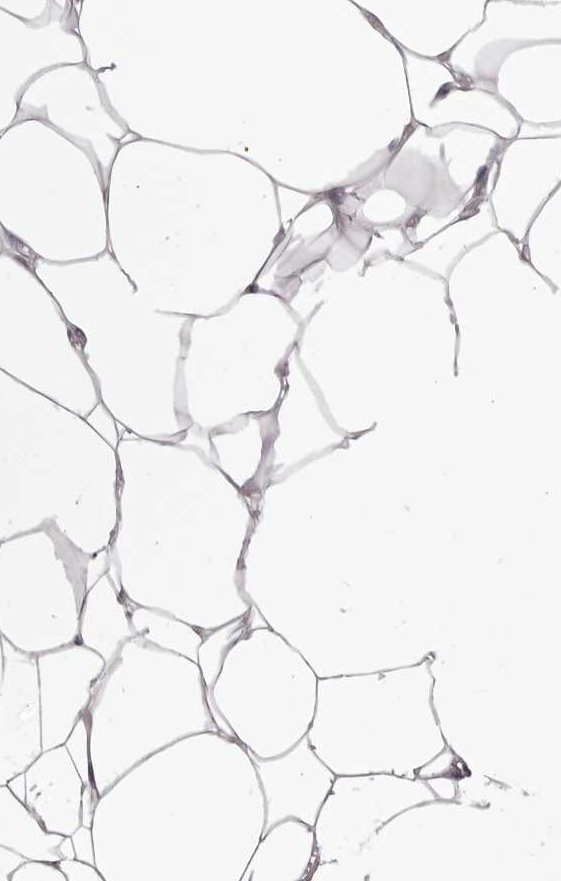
{"staining": {"intensity": "negative", "quantity": "none", "location": "none"}, "tissue": "adipose tissue", "cell_type": "Adipocytes", "image_type": "normal", "snomed": [{"axis": "morphology", "description": "Normal tissue, NOS"}, {"axis": "topography", "description": "Breast"}], "caption": "Adipose tissue was stained to show a protein in brown. There is no significant staining in adipocytes. Nuclei are stained in blue.", "gene": "OTUD3", "patient": {"sex": "female", "age": 23}}